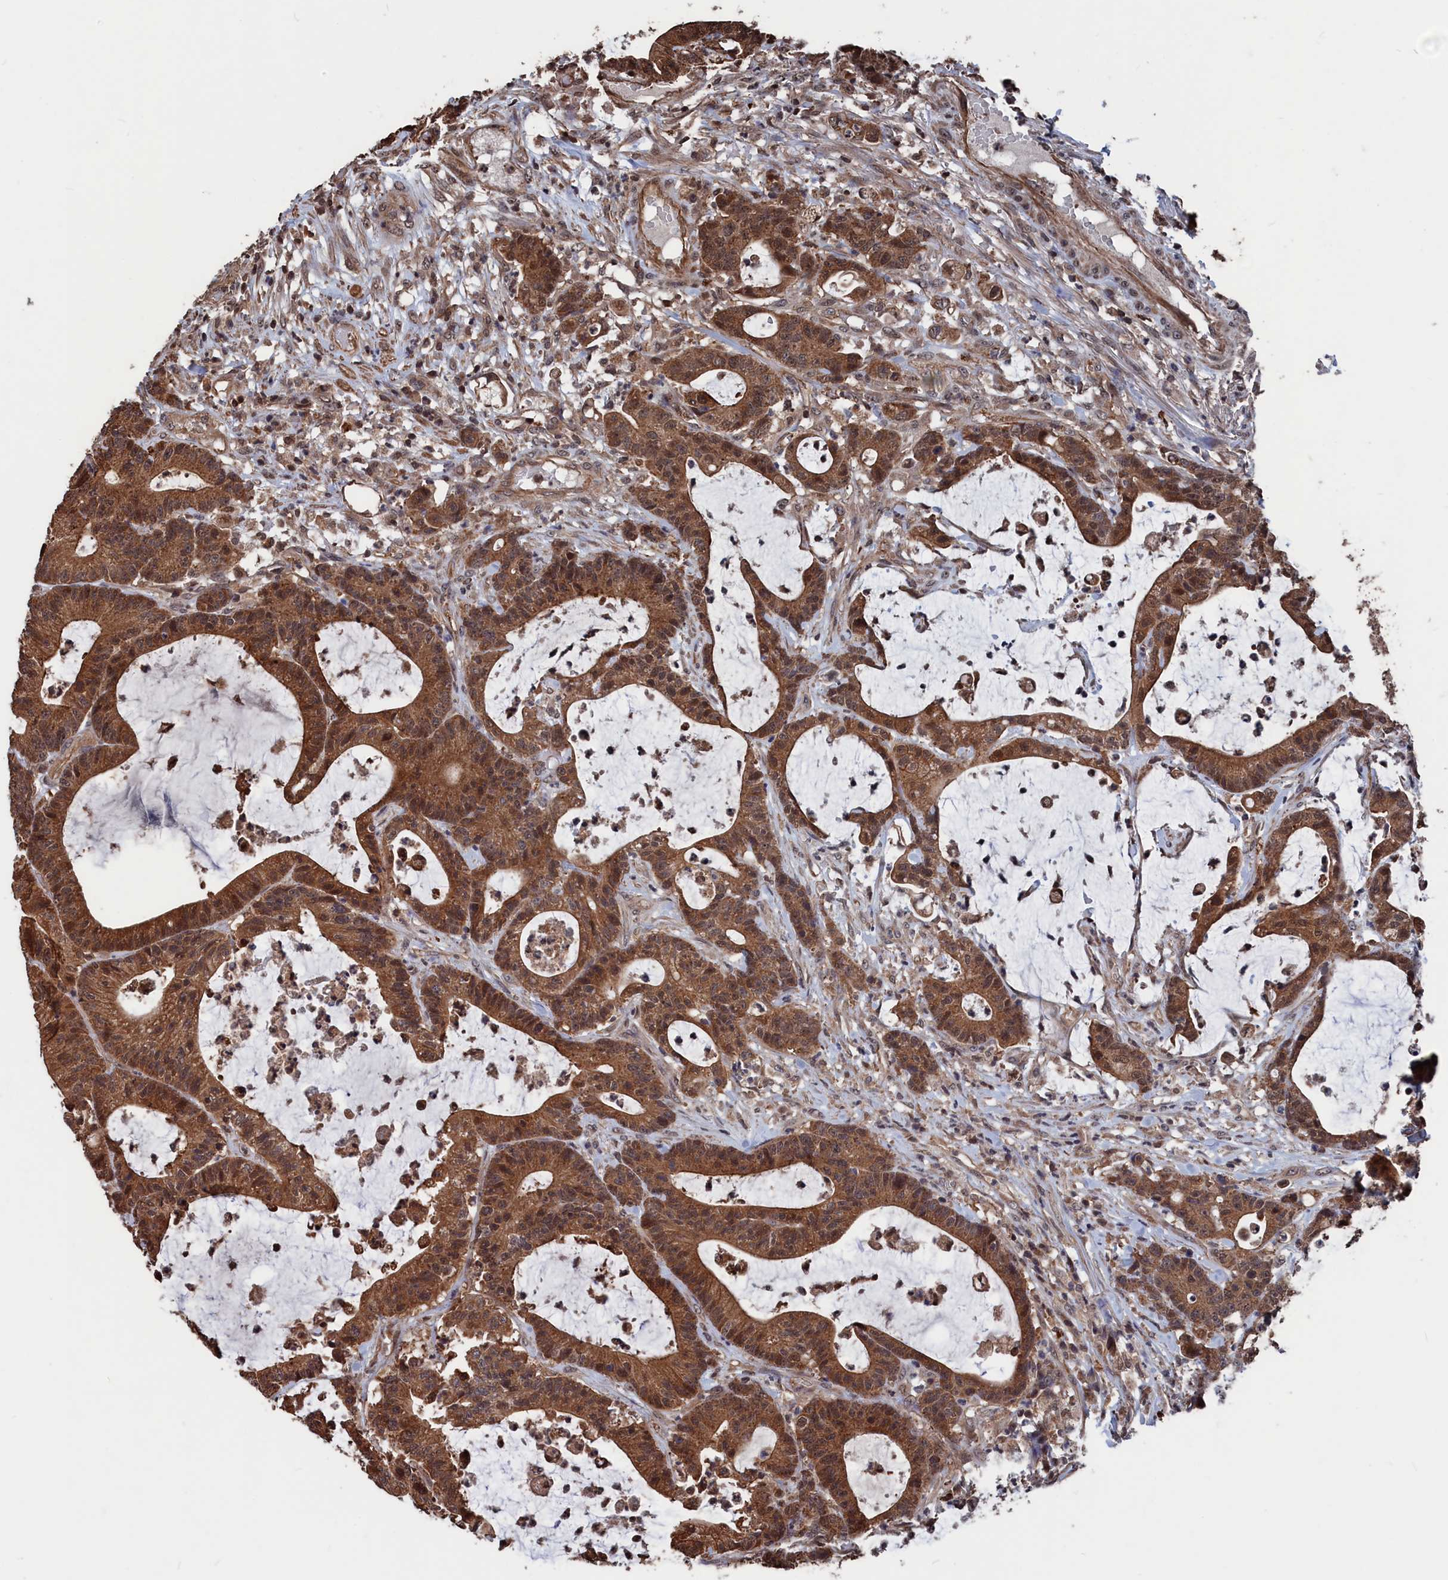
{"staining": {"intensity": "moderate", "quantity": ">75%", "location": "cytoplasmic/membranous,nuclear"}, "tissue": "colorectal cancer", "cell_type": "Tumor cells", "image_type": "cancer", "snomed": [{"axis": "morphology", "description": "Adenocarcinoma, NOS"}, {"axis": "topography", "description": "Colon"}], "caption": "Colorectal adenocarcinoma stained with a brown dye shows moderate cytoplasmic/membranous and nuclear positive positivity in approximately >75% of tumor cells.", "gene": "PDE12", "patient": {"sex": "female", "age": 84}}